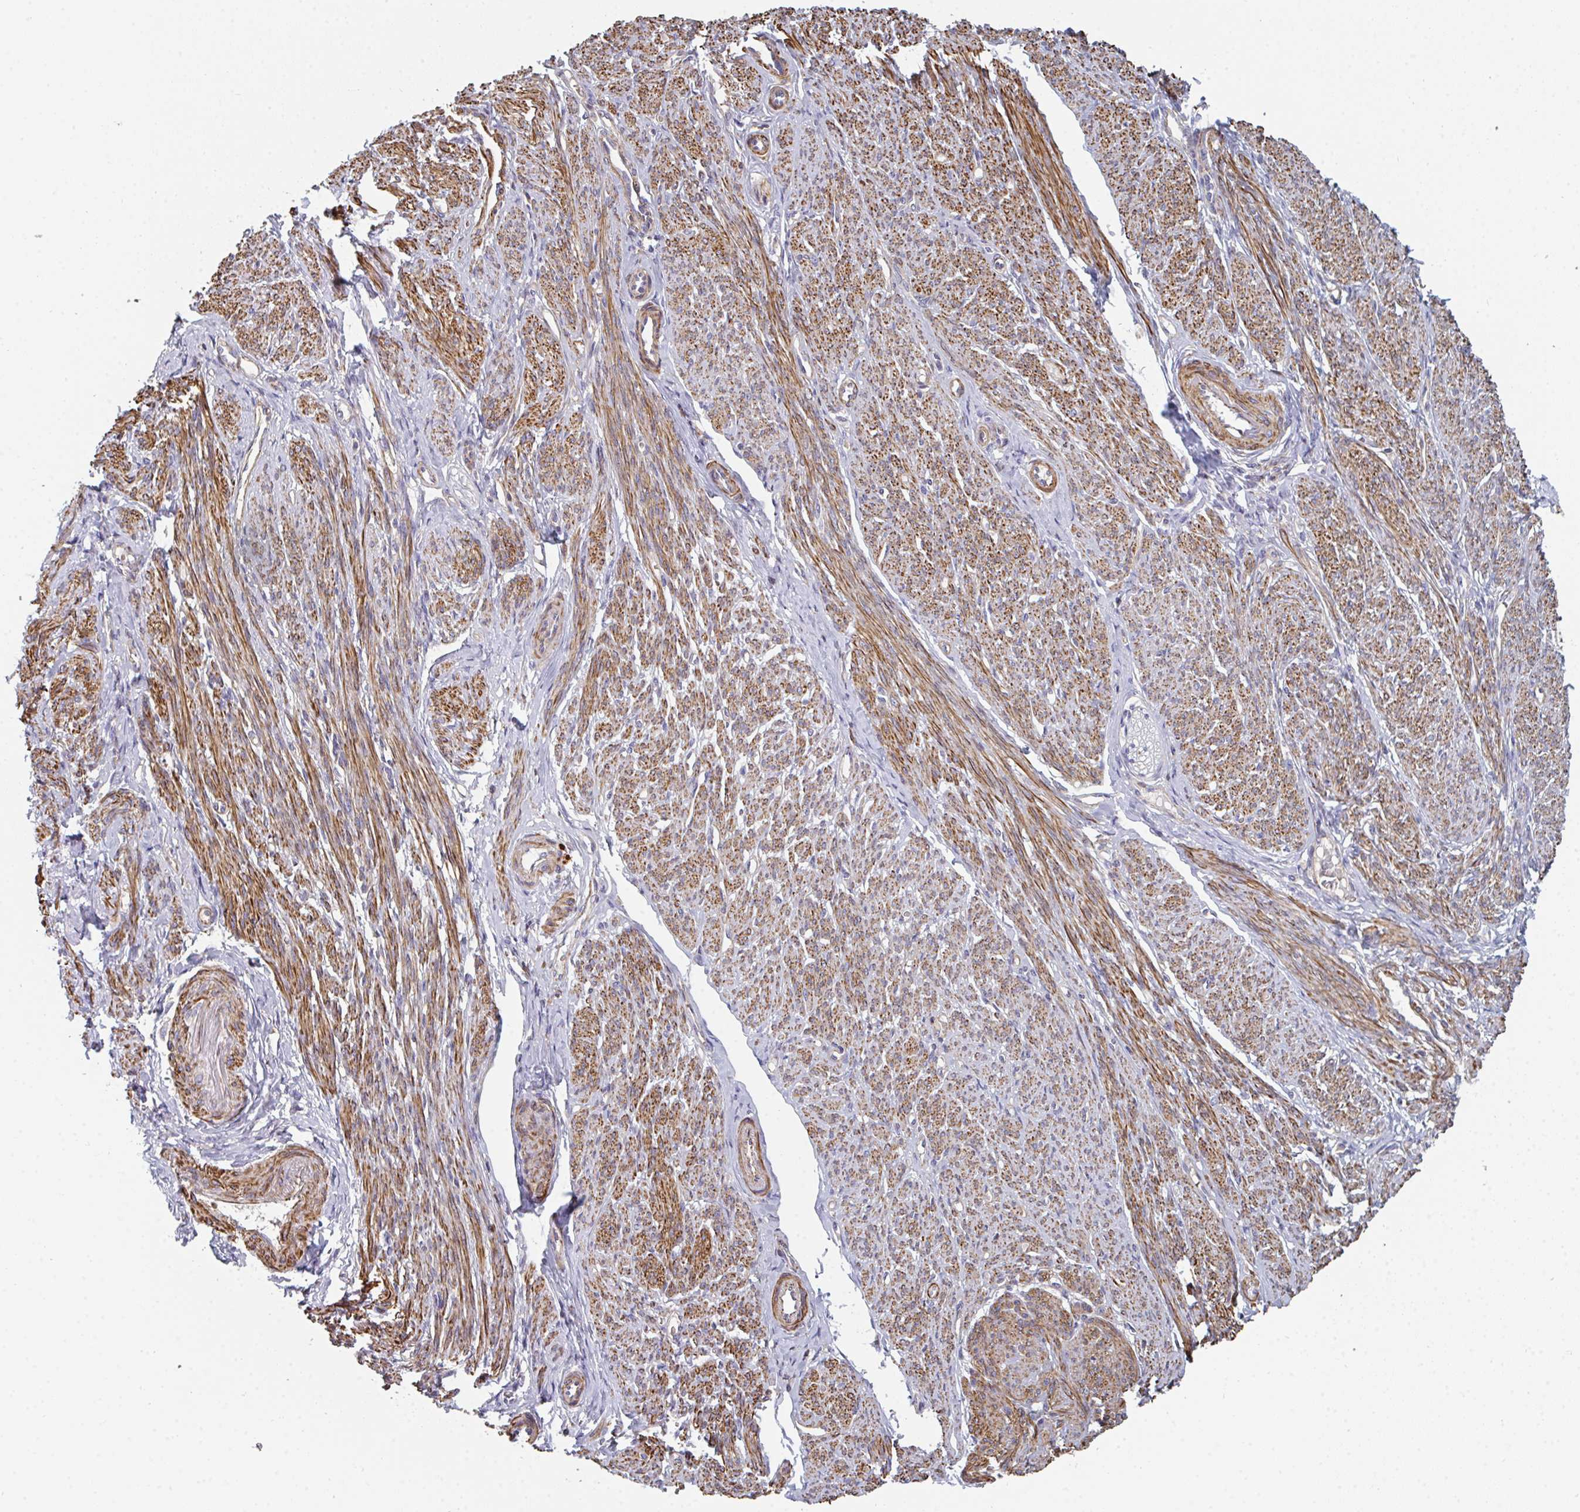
{"staining": {"intensity": "strong", "quantity": ">75%", "location": "cytoplasmic/membranous"}, "tissue": "smooth muscle", "cell_type": "Smooth muscle cells", "image_type": "normal", "snomed": [{"axis": "morphology", "description": "Normal tissue, NOS"}, {"axis": "topography", "description": "Smooth muscle"}], "caption": "Smooth muscle stained with DAB immunohistochemistry exhibits high levels of strong cytoplasmic/membranous staining in approximately >75% of smooth muscle cells.", "gene": "FZD2", "patient": {"sex": "female", "age": 65}}